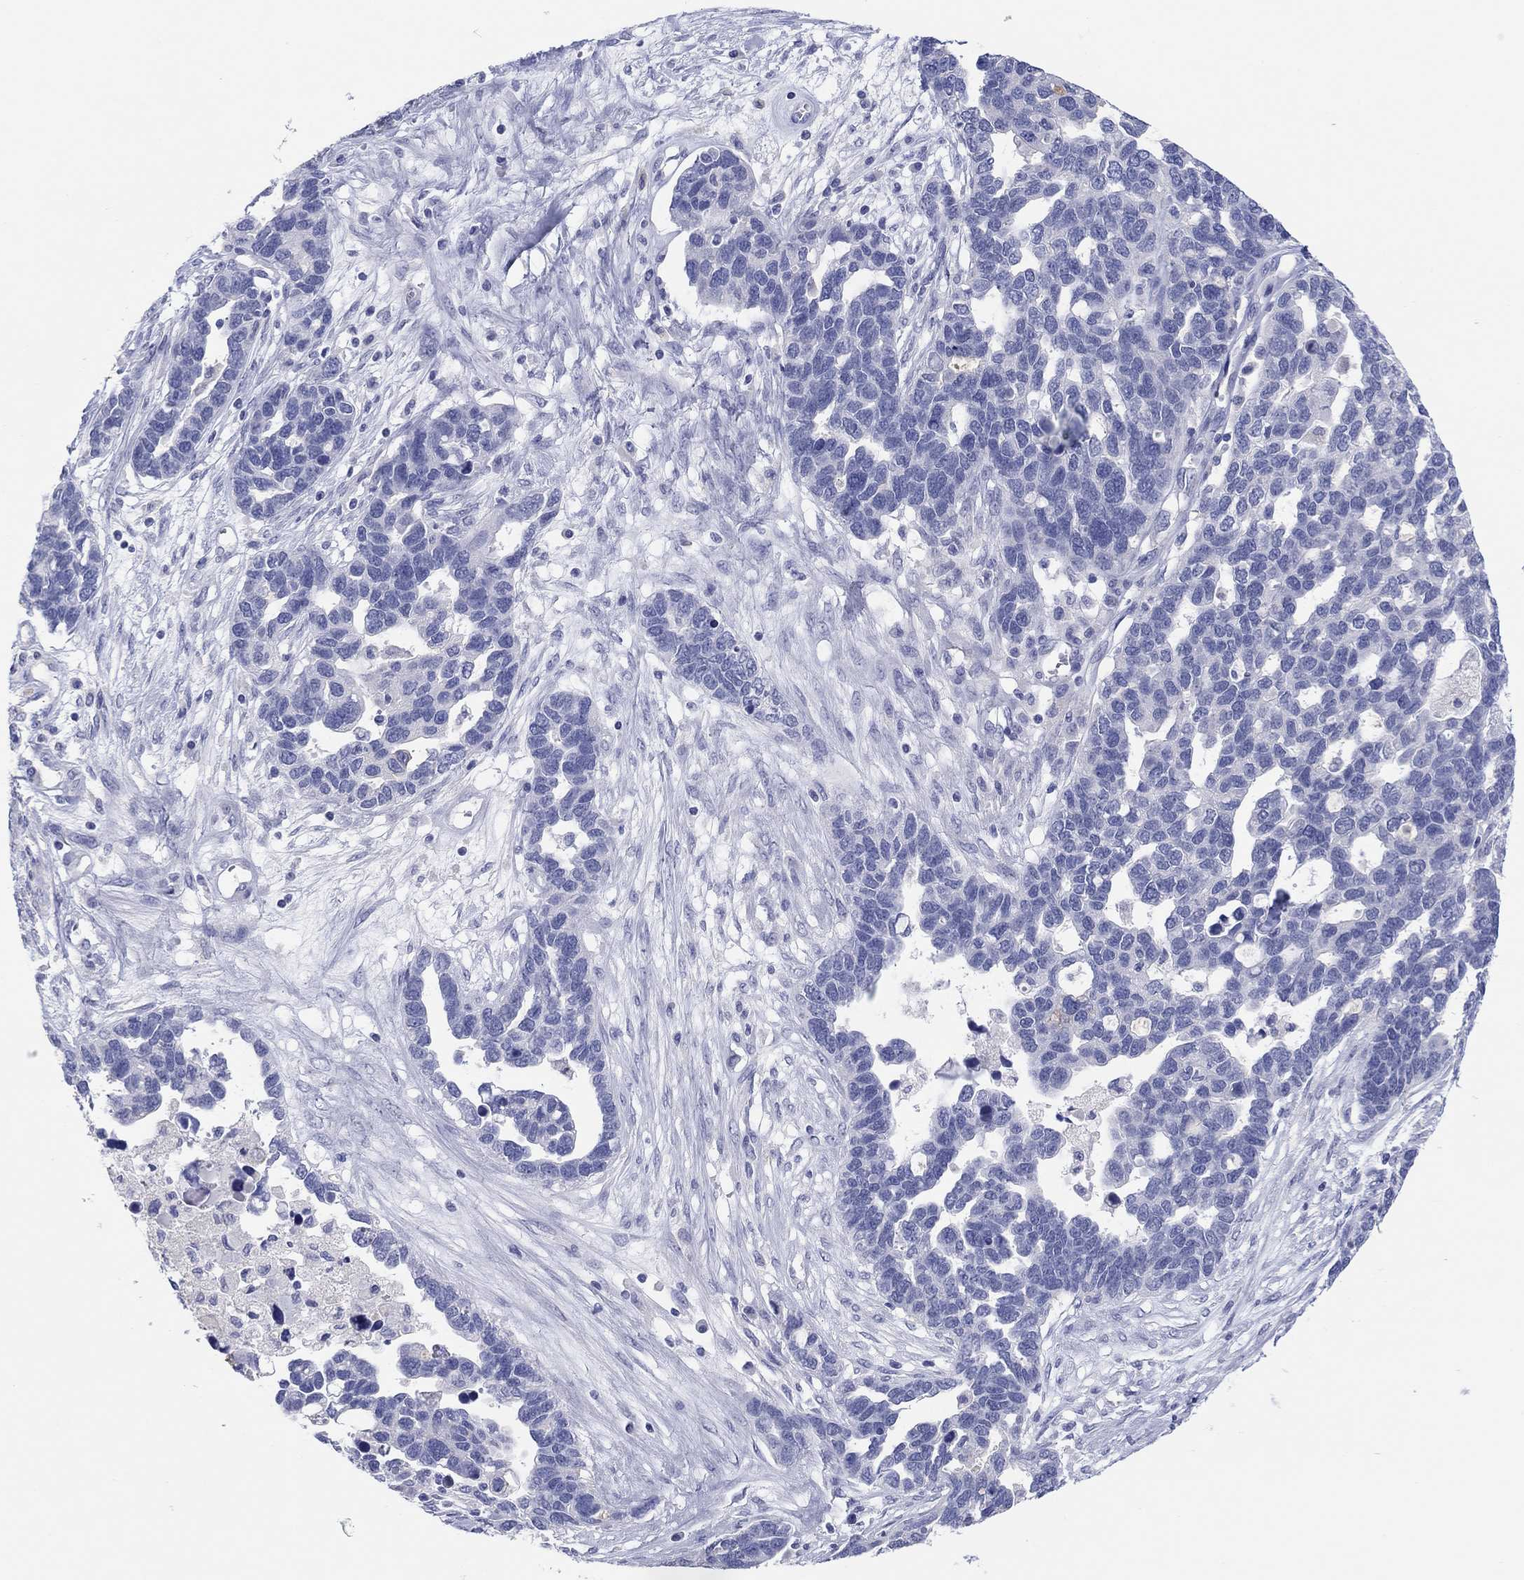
{"staining": {"intensity": "negative", "quantity": "none", "location": "none"}, "tissue": "ovarian cancer", "cell_type": "Tumor cells", "image_type": "cancer", "snomed": [{"axis": "morphology", "description": "Cystadenocarcinoma, serous, NOS"}, {"axis": "topography", "description": "Ovary"}], "caption": "Tumor cells are negative for brown protein staining in ovarian cancer.", "gene": "ERICH3", "patient": {"sex": "female", "age": 54}}